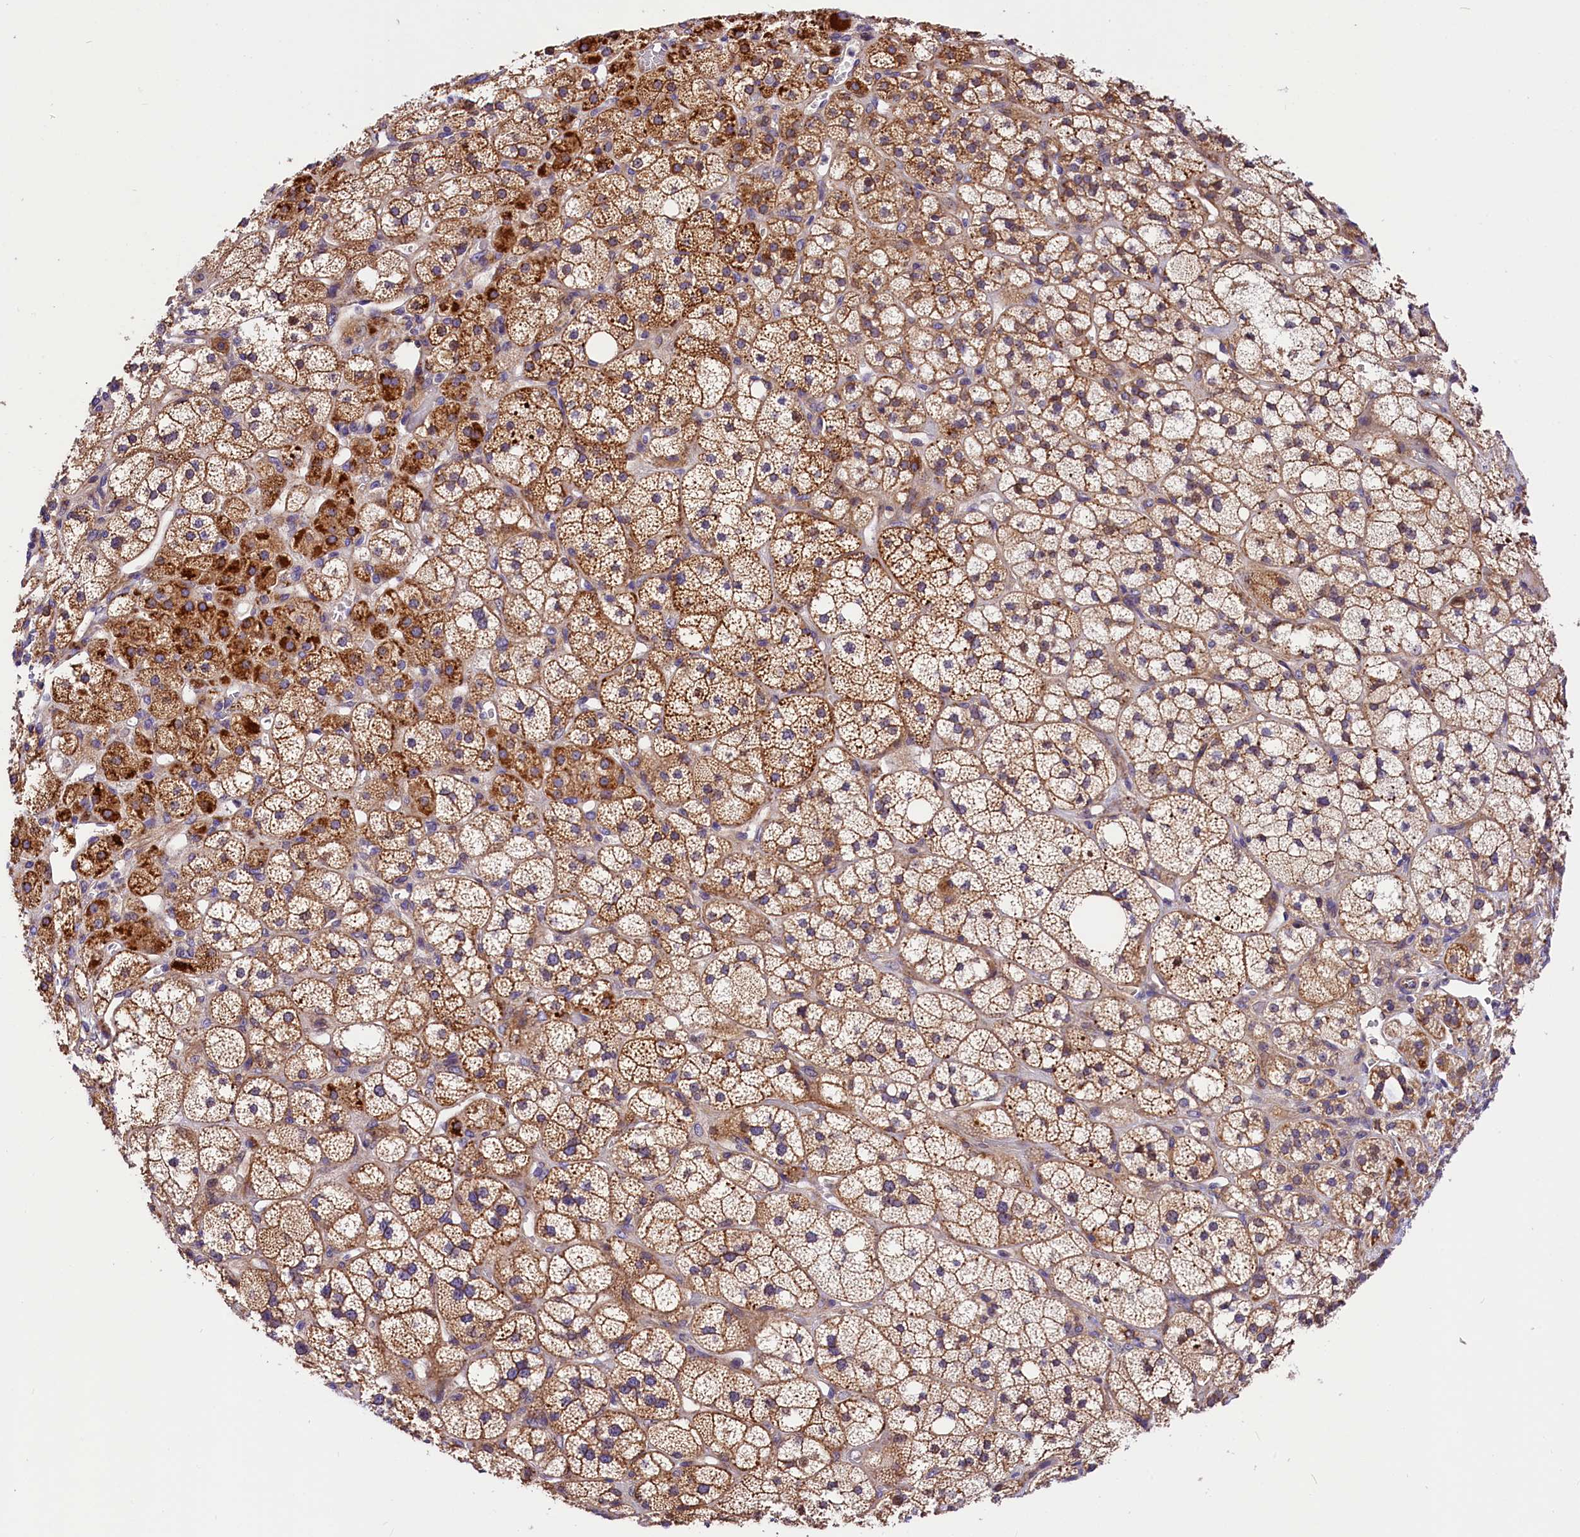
{"staining": {"intensity": "moderate", "quantity": "25%-75%", "location": "cytoplasmic/membranous"}, "tissue": "adrenal gland", "cell_type": "Glandular cells", "image_type": "normal", "snomed": [{"axis": "morphology", "description": "Normal tissue, NOS"}, {"axis": "topography", "description": "Adrenal gland"}], "caption": "This is a photomicrograph of IHC staining of benign adrenal gland, which shows moderate staining in the cytoplasmic/membranous of glandular cells.", "gene": "ARMC6", "patient": {"sex": "male", "age": 61}}